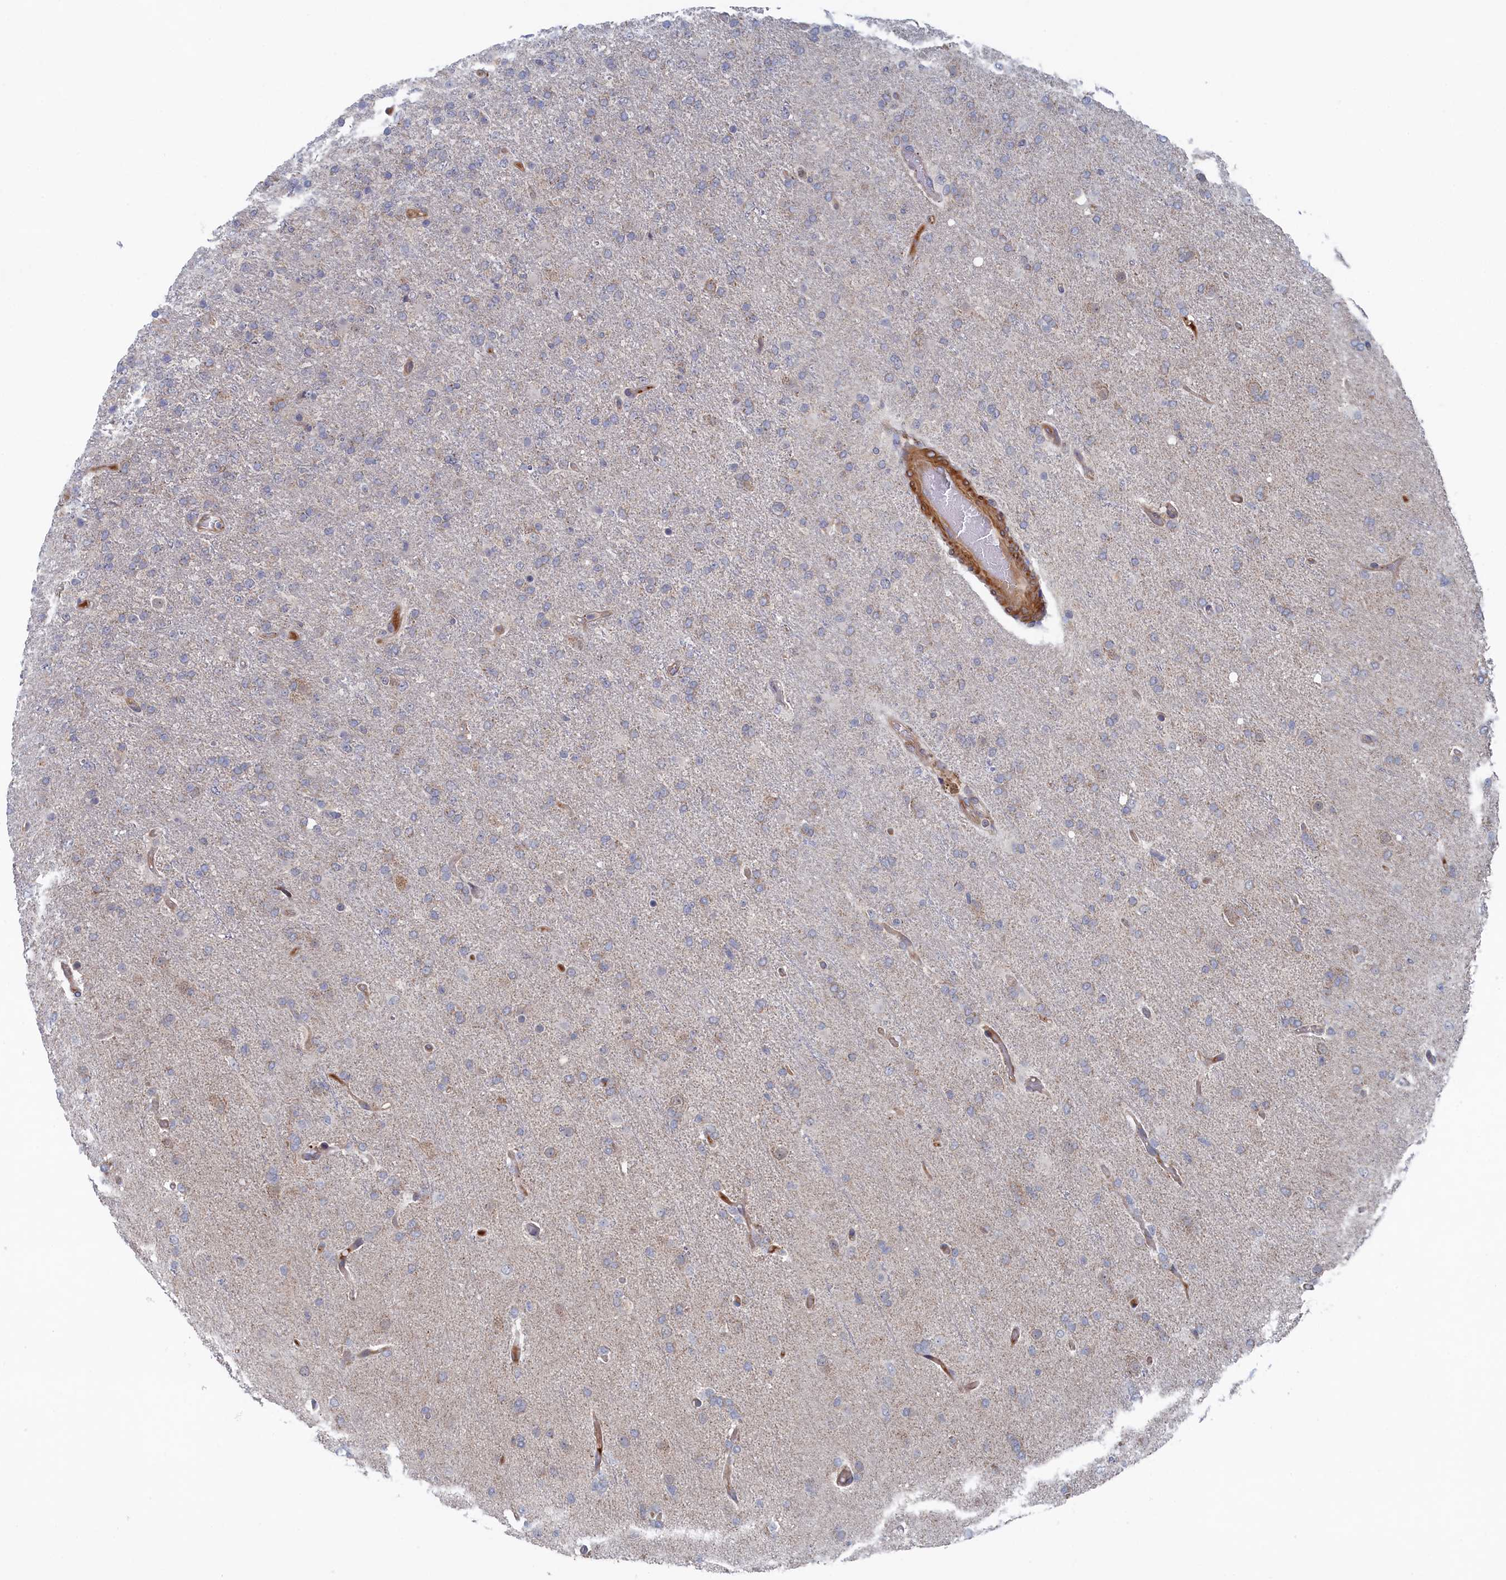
{"staining": {"intensity": "negative", "quantity": "none", "location": "none"}, "tissue": "glioma", "cell_type": "Tumor cells", "image_type": "cancer", "snomed": [{"axis": "morphology", "description": "Glioma, malignant, High grade"}, {"axis": "topography", "description": "Brain"}], "caption": "DAB (3,3'-diaminobenzidine) immunohistochemical staining of human glioma reveals no significant expression in tumor cells. The staining was performed using DAB (3,3'-diaminobenzidine) to visualize the protein expression in brown, while the nuclei were stained in blue with hematoxylin (Magnification: 20x).", "gene": "FILIP1L", "patient": {"sex": "female", "age": 74}}